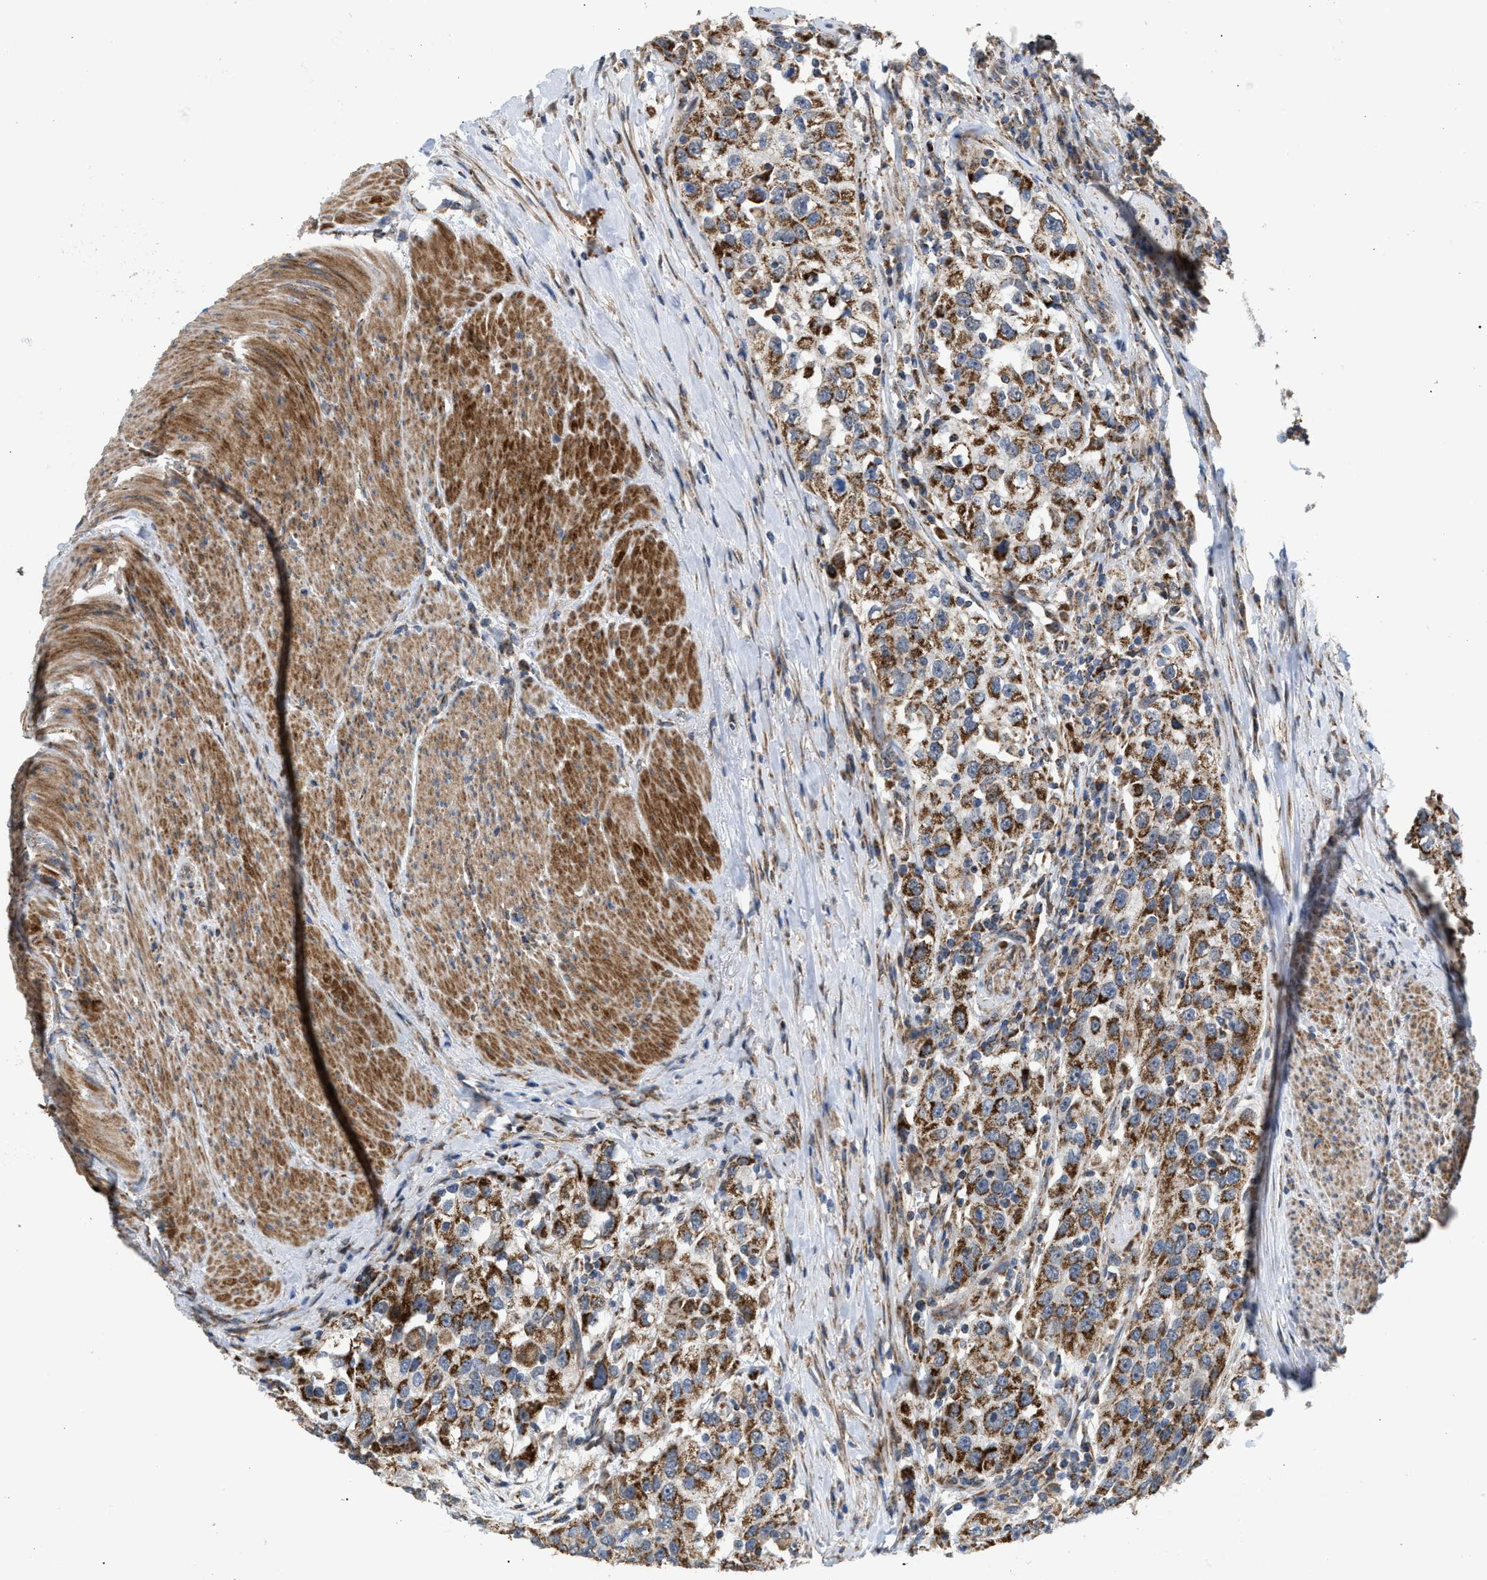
{"staining": {"intensity": "strong", "quantity": ">75%", "location": "cytoplasmic/membranous"}, "tissue": "urothelial cancer", "cell_type": "Tumor cells", "image_type": "cancer", "snomed": [{"axis": "morphology", "description": "Urothelial carcinoma, High grade"}, {"axis": "topography", "description": "Urinary bladder"}], "caption": "Strong cytoplasmic/membranous protein positivity is identified in about >75% of tumor cells in urothelial carcinoma (high-grade).", "gene": "TACO1", "patient": {"sex": "female", "age": 80}}